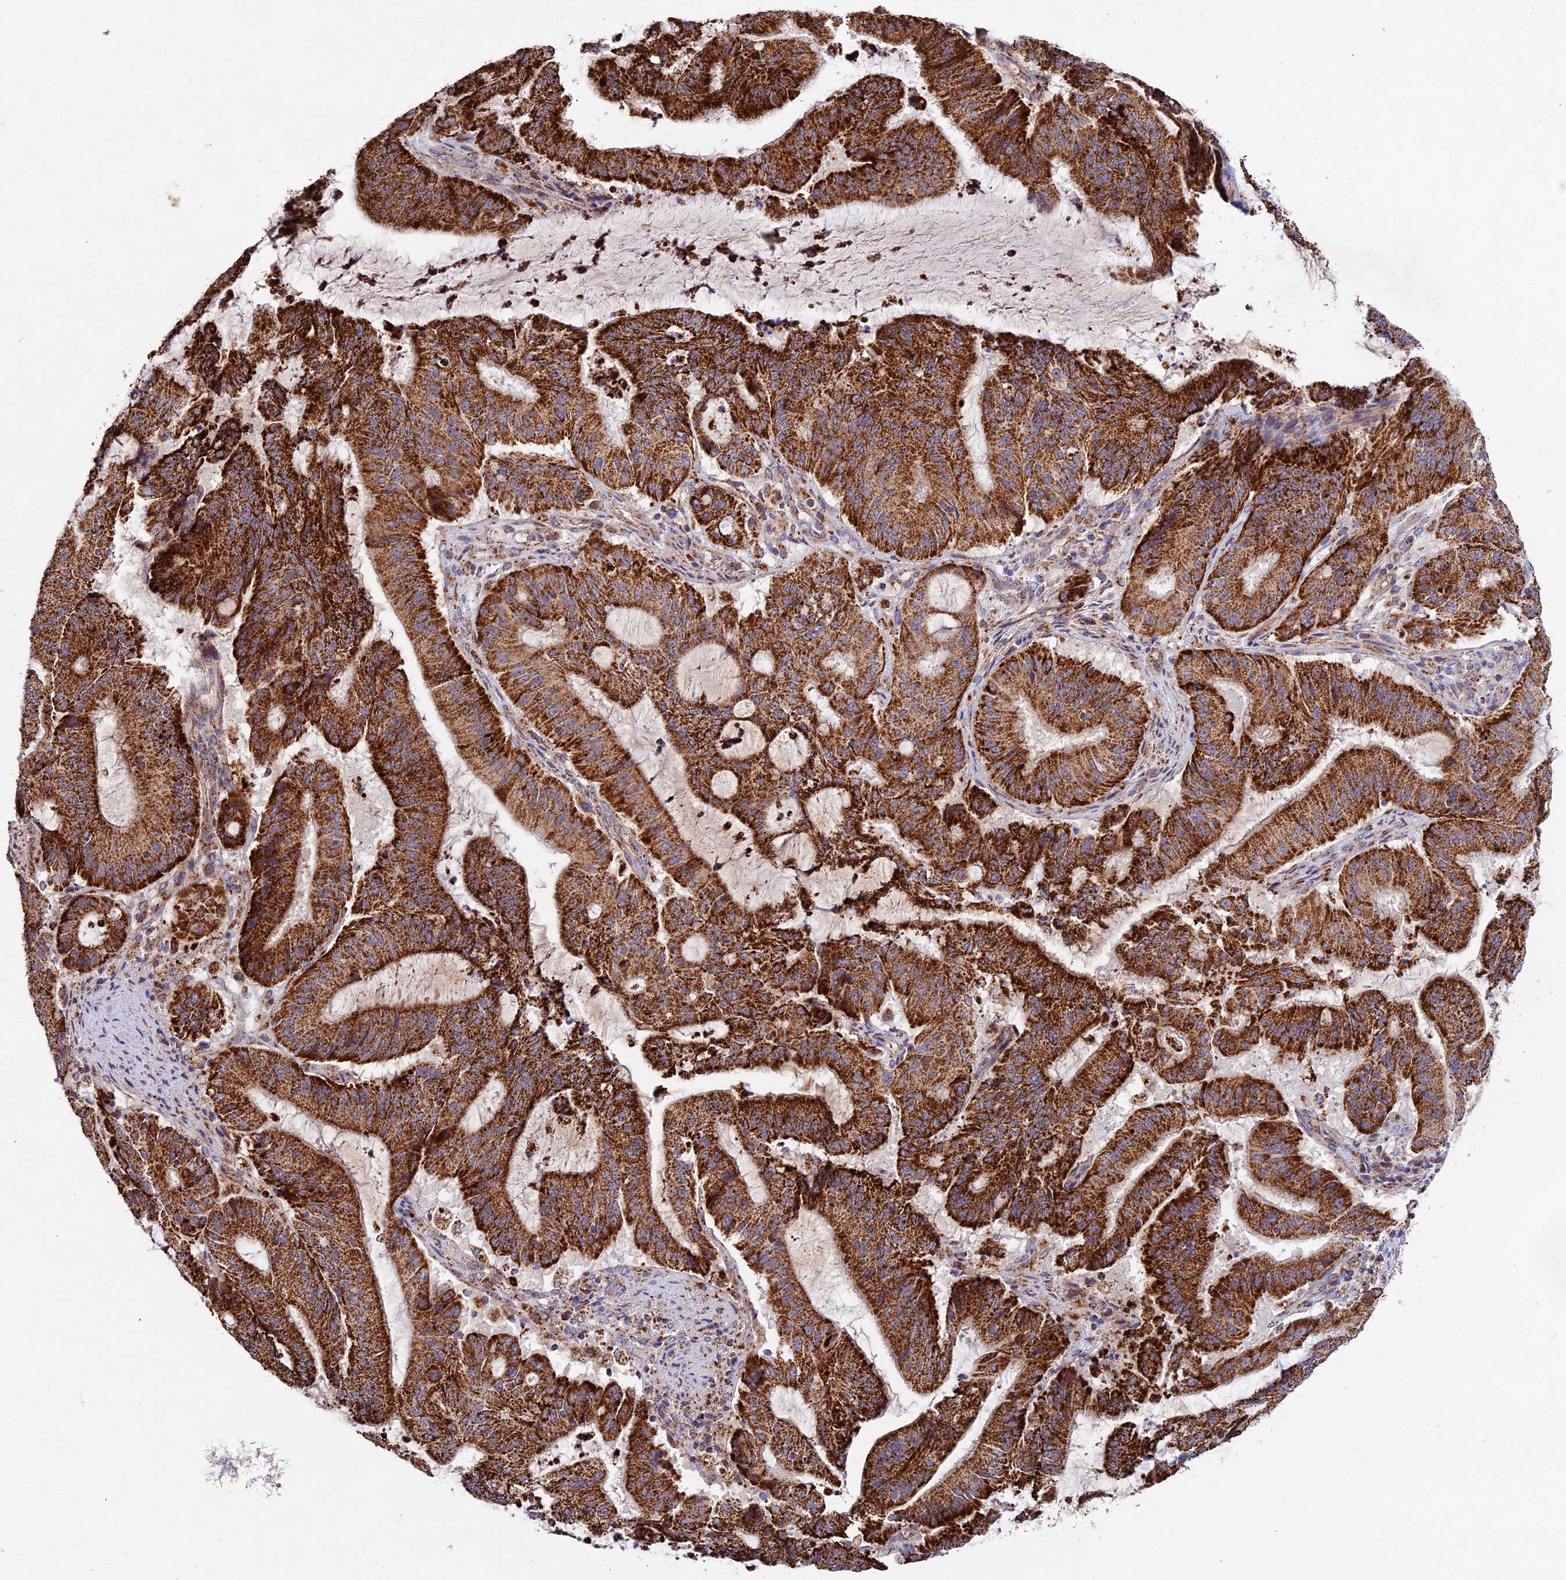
{"staining": {"intensity": "strong", "quantity": ">75%", "location": "cytoplasmic/membranous"}, "tissue": "liver cancer", "cell_type": "Tumor cells", "image_type": "cancer", "snomed": [{"axis": "morphology", "description": "Normal tissue, NOS"}, {"axis": "morphology", "description": "Cholangiocarcinoma"}, {"axis": "topography", "description": "Liver"}, {"axis": "topography", "description": "Peripheral nerve tissue"}], "caption": "A histopathology image of human liver cholangiocarcinoma stained for a protein exhibits strong cytoplasmic/membranous brown staining in tumor cells.", "gene": "KHDC3L", "patient": {"sex": "female", "age": 73}}